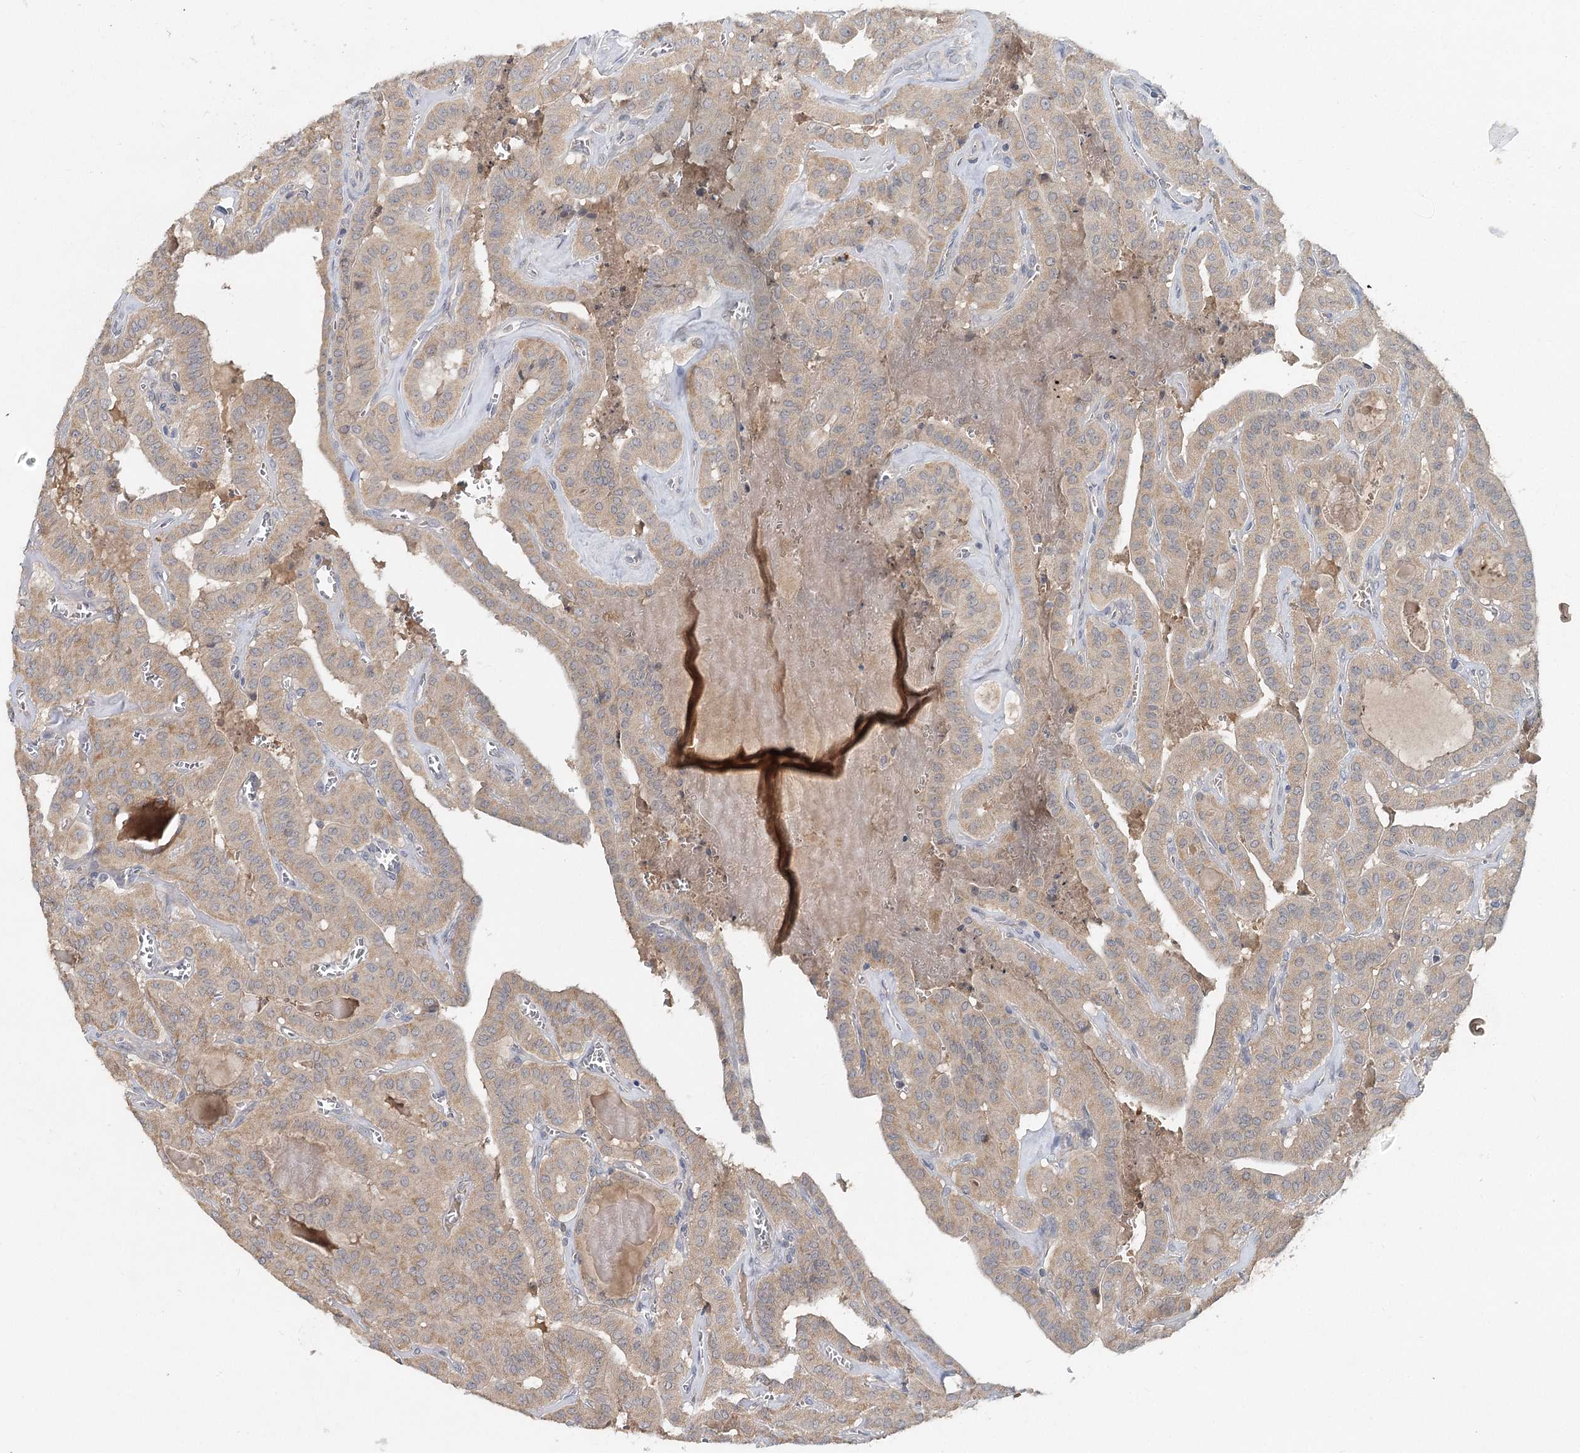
{"staining": {"intensity": "weak", "quantity": "25%-75%", "location": "cytoplasmic/membranous"}, "tissue": "thyroid cancer", "cell_type": "Tumor cells", "image_type": "cancer", "snomed": [{"axis": "morphology", "description": "Papillary adenocarcinoma, NOS"}, {"axis": "topography", "description": "Thyroid gland"}], "caption": "DAB immunohistochemical staining of thyroid papillary adenocarcinoma exhibits weak cytoplasmic/membranous protein staining in approximately 25%-75% of tumor cells. The staining was performed using DAB (3,3'-diaminobenzidine), with brown indicating positive protein expression. Nuclei are stained blue with hematoxylin.", "gene": "PYROXD2", "patient": {"sex": "male", "age": 52}}